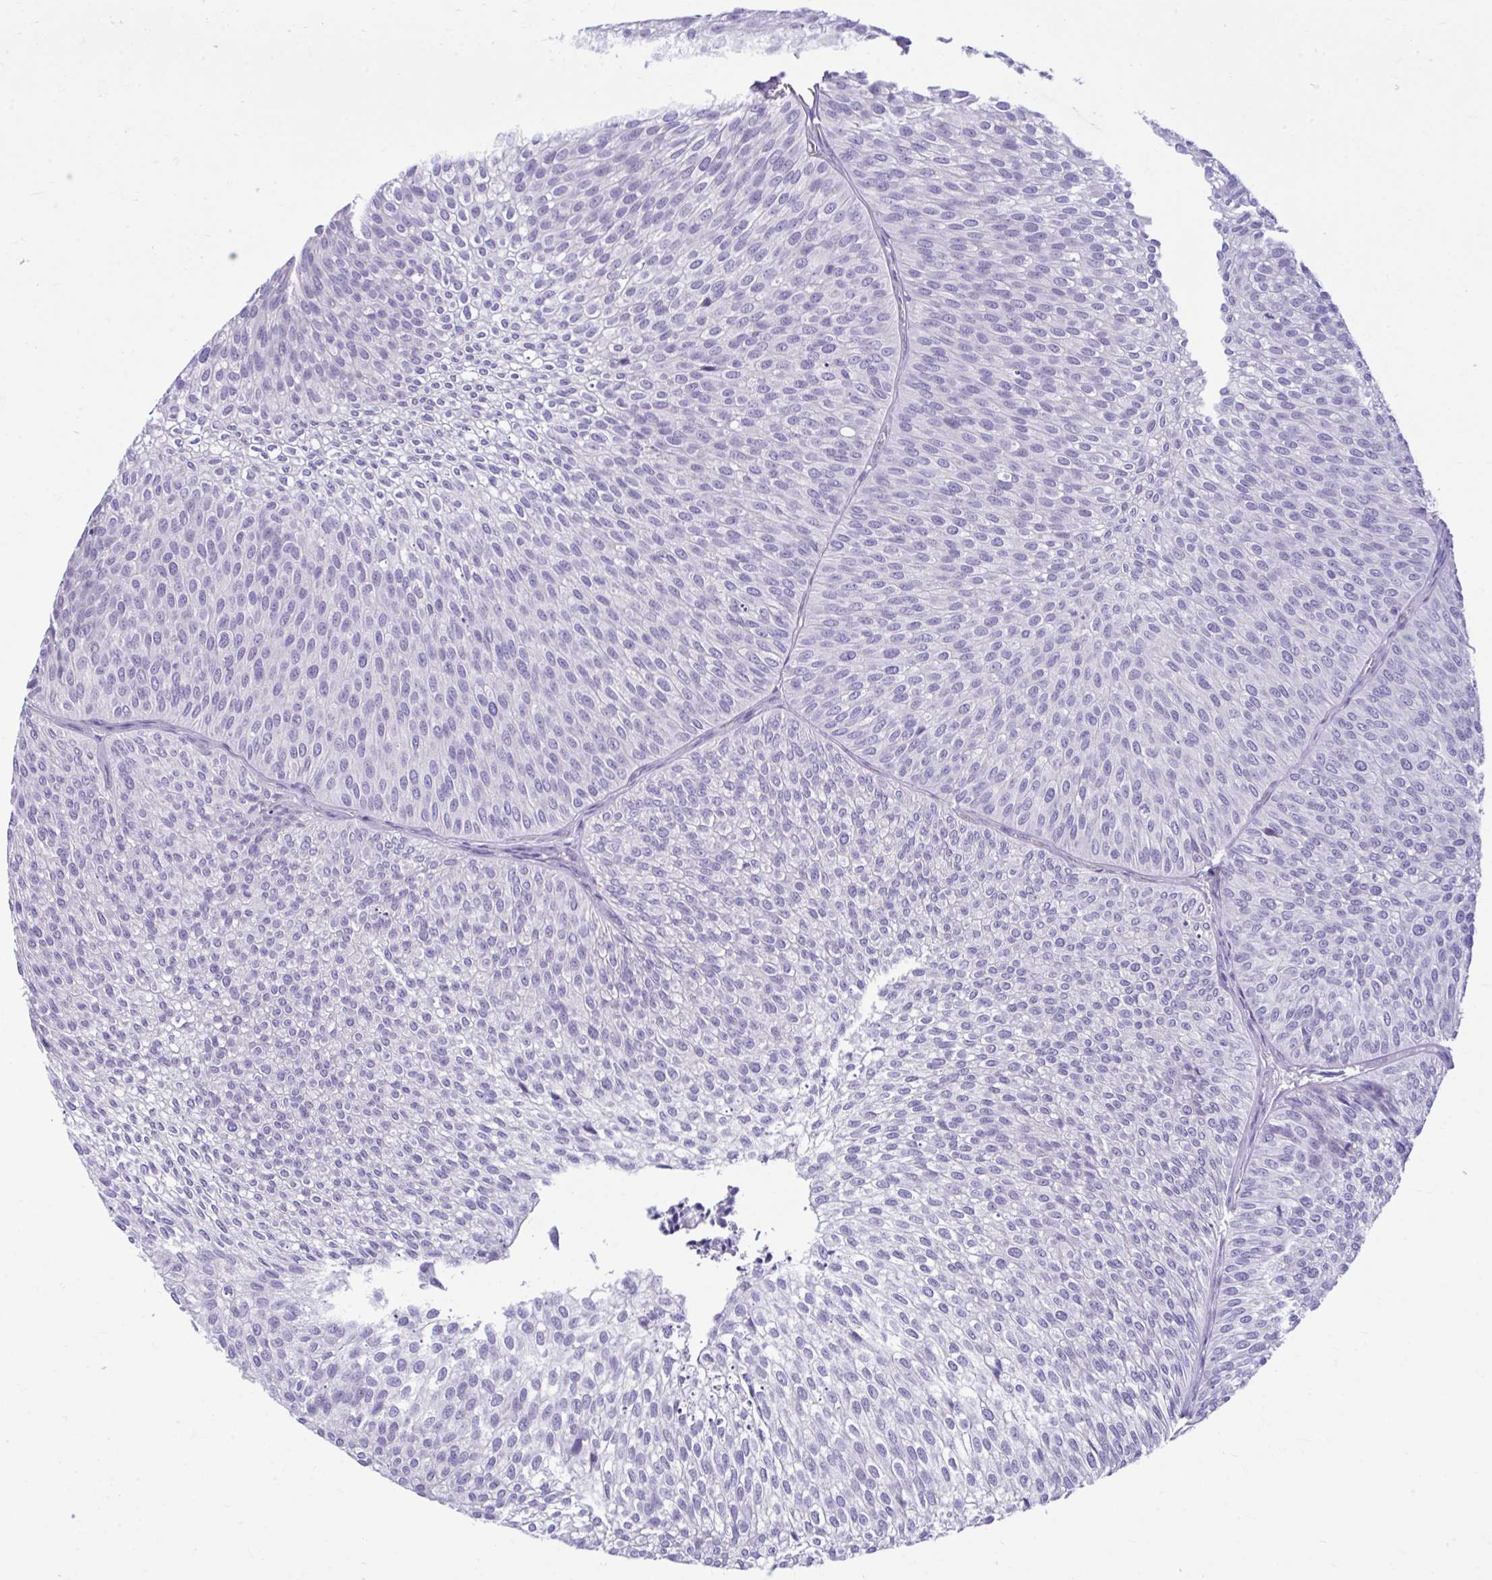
{"staining": {"intensity": "negative", "quantity": "none", "location": "none"}, "tissue": "urothelial cancer", "cell_type": "Tumor cells", "image_type": "cancer", "snomed": [{"axis": "morphology", "description": "Urothelial carcinoma, Low grade"}, {"axis": "topography", "description": "Urinary bladder"}], "caption": "Human urothelial carcinoma (low-grade) stained for a protein using immunohistochemistry (IHC) demonstrates no expression in tumor cells.", "gene": "PLEKHH1", "patient": {"sex": "male", "age": 91}}